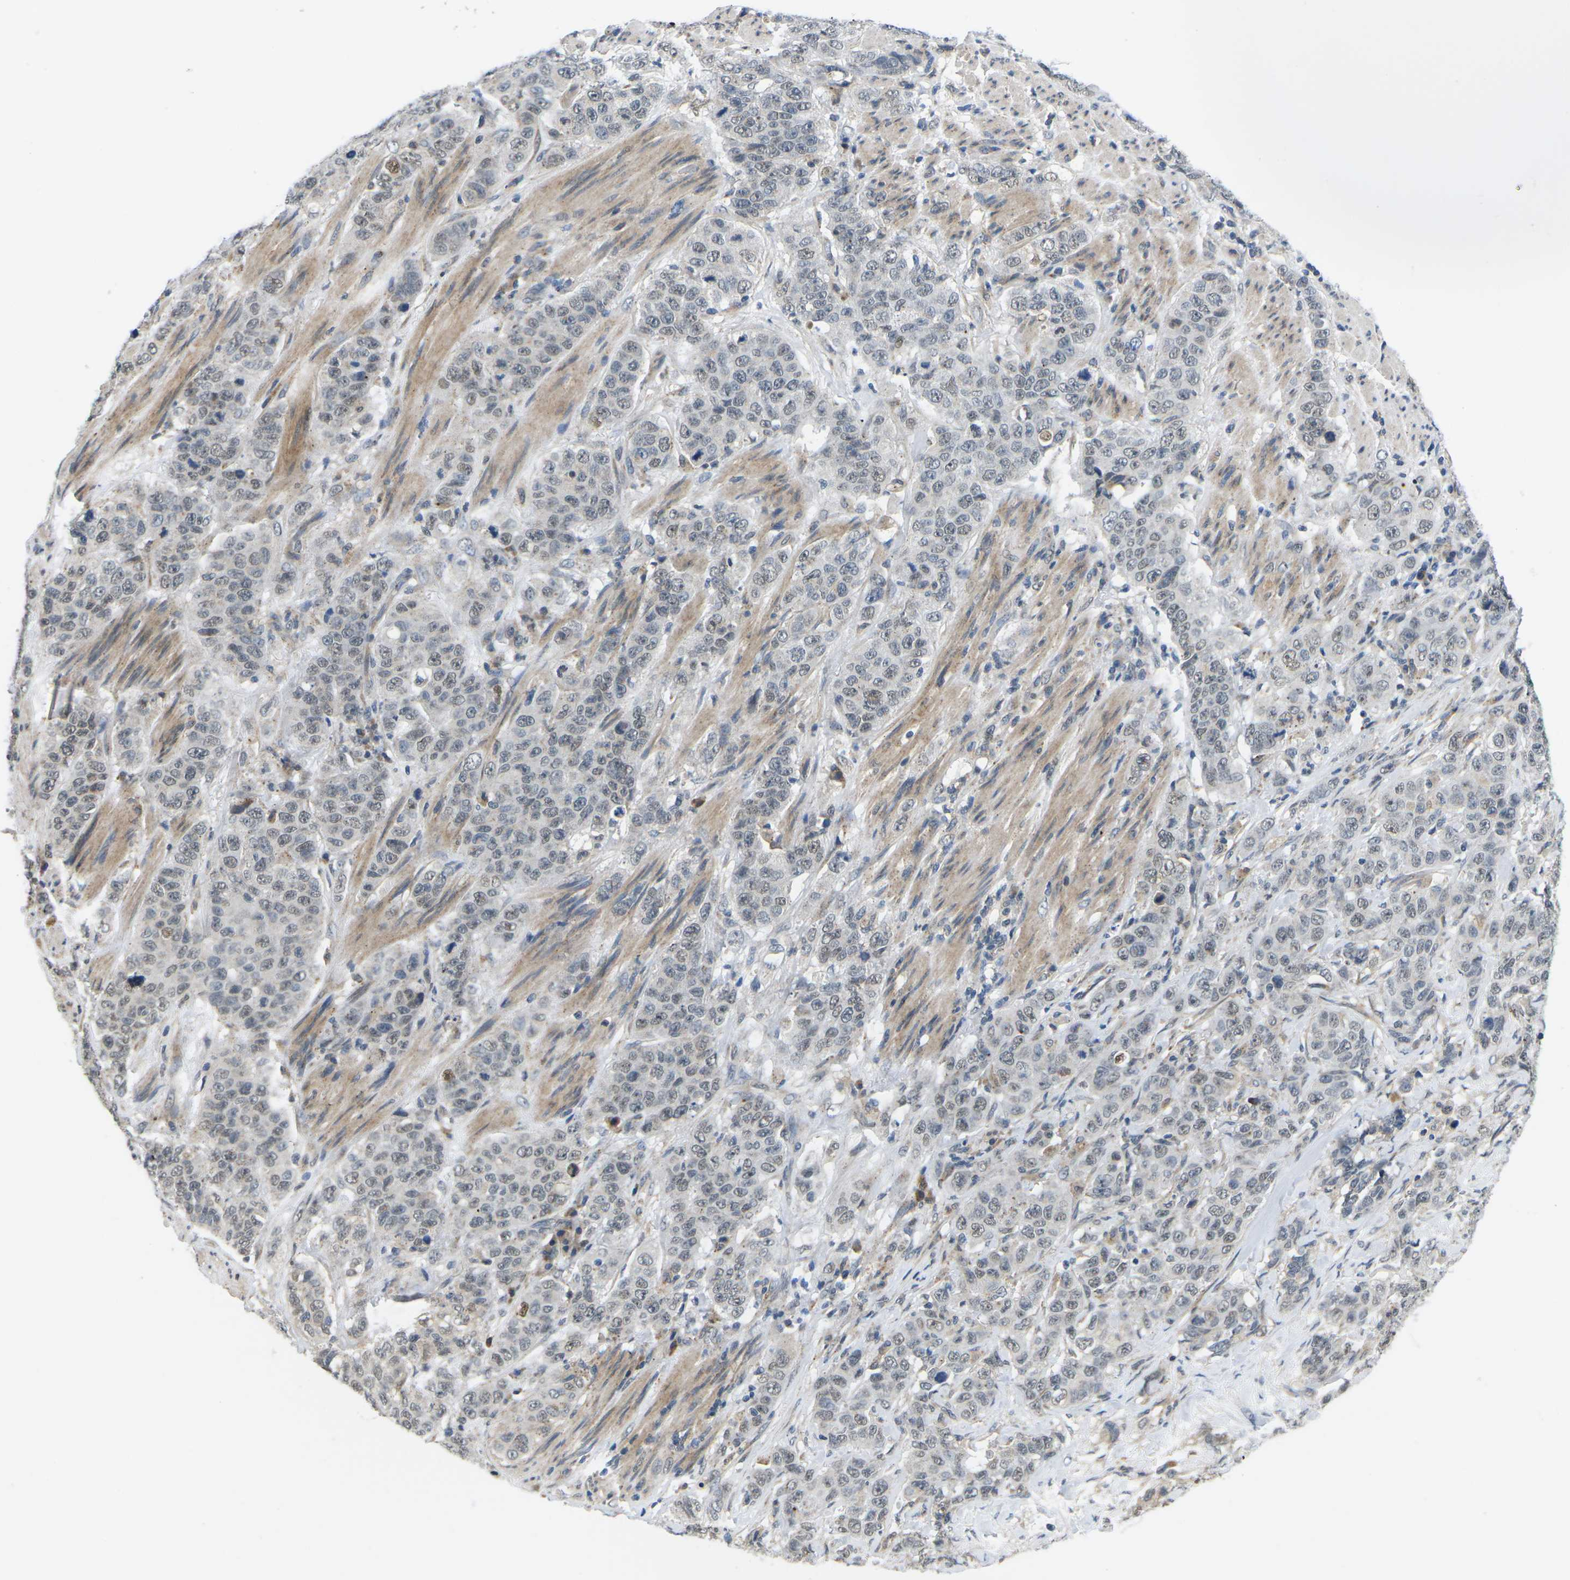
{"staining": {"intensity": "weak", "quantity": "25%-75%", "location": "nuclear"}, "tissue": "stomach cancer", "cell_type": "Tumor cells", "image_type": "cancer", "snomed": [{"axis": "morphology", "description": "Adenocarcinoma, NOS"}, {"axis": "topography", "description": "Stomach"}], "caption": "Immunohistochemistry (IHC) of human adenocarcinoma (stomach) displays low levels of weak nuclear staining in about 25%-75% of tumor cells.", "gene": "ERBB4", "patient": {"sex": "male", "age": 48}}